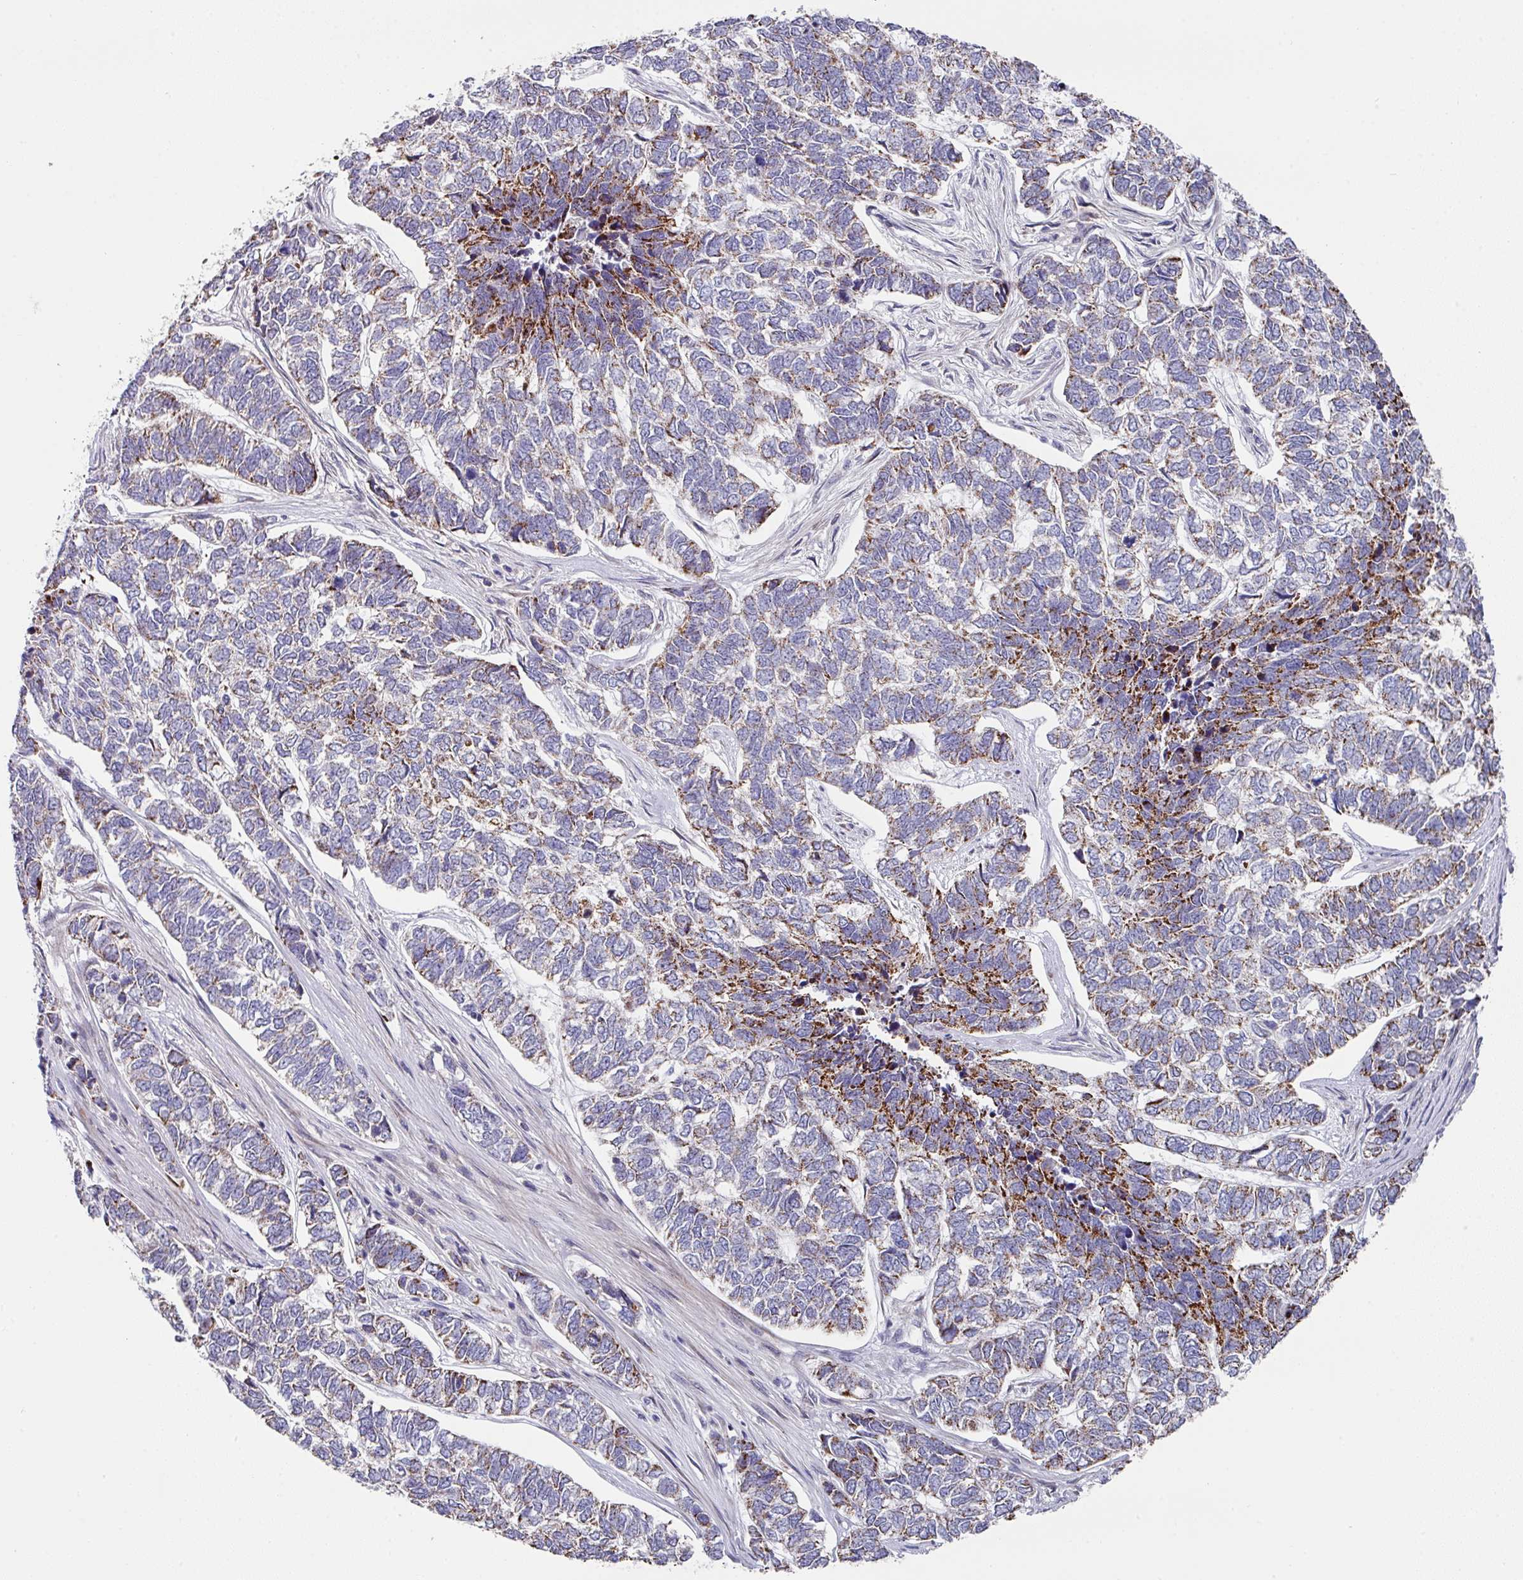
{"staining": {"intensity": "moderate", "quantity": "<25%", "location": "cytoplasmic/membranous"}, "tissue": "skin cancer", "cell_type": "Tumor cells", "image_type": "cancer", "snomed": [{"axis": "morphology", "description": "Basal cell carcinoma"}, {"axis": "topography", "description": "Skin"}], "caption": "Immunohistochemistry photomicrograph of skin cancer (basal cell carcinoma) stained for a protein (brown), which reveals low levels of moderate cytoplasmic/membranous staining in about <25% of tumor cells.", "gene": "CBX7", "patient": {"sex": "female", "age": 65}}